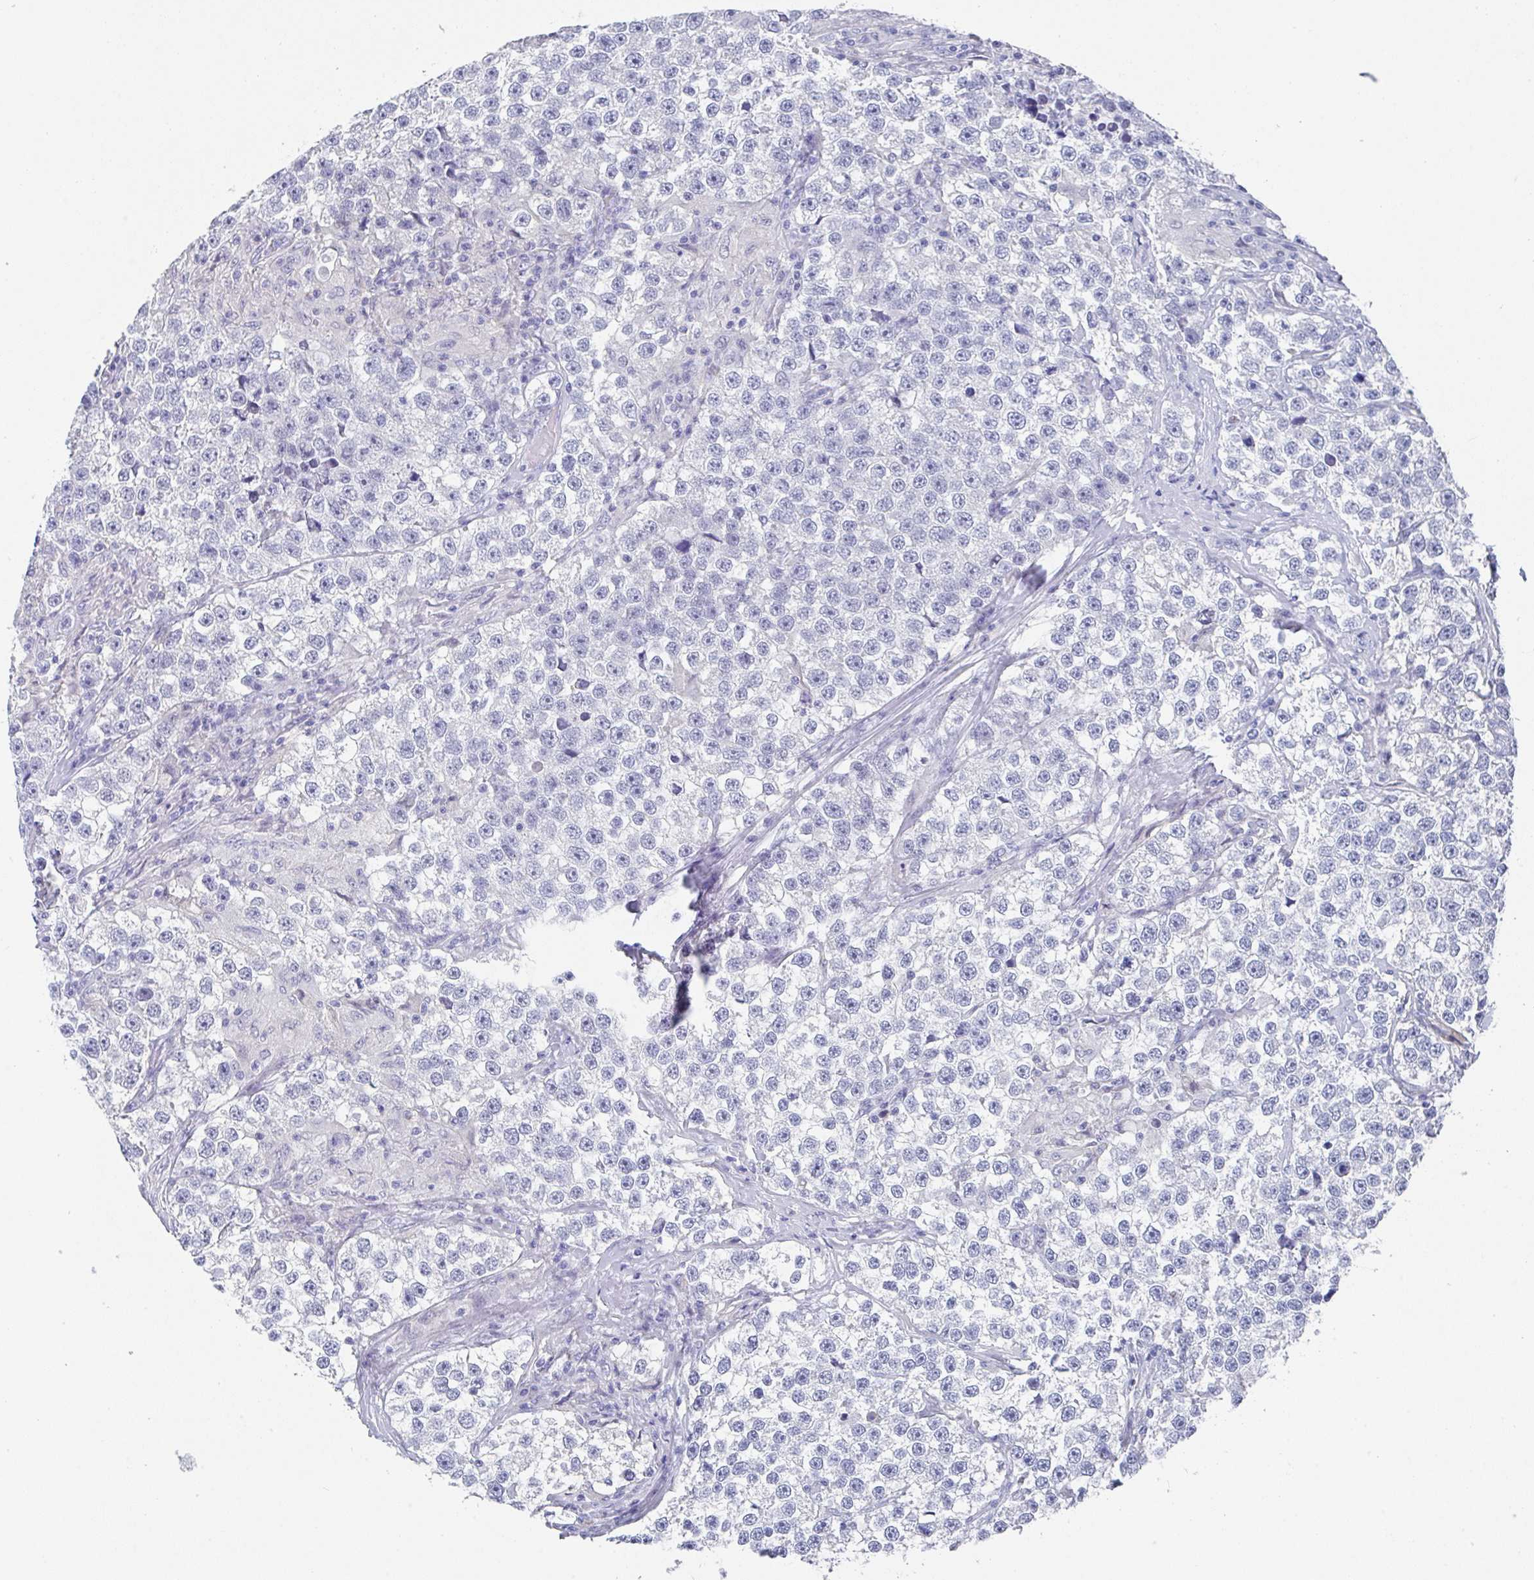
{"staining": {"intensity": "negative", "quantity": "none", "location": "none"}, "tissue": "testis cancer", "cell_type": "Tumor cells", "image_type": "cancer", "snomed": [{"axis": "morphology", "description": "Seminoma, NOS"}, {"axis": "topography", "description": "Testis"}], "caption": "Seminoma (testis) was stained to show a protein in brown. There is no significant staining in tumor cells.", "gene": "TNFRSF8", "patient": {"sex": "male", "age": 46}}